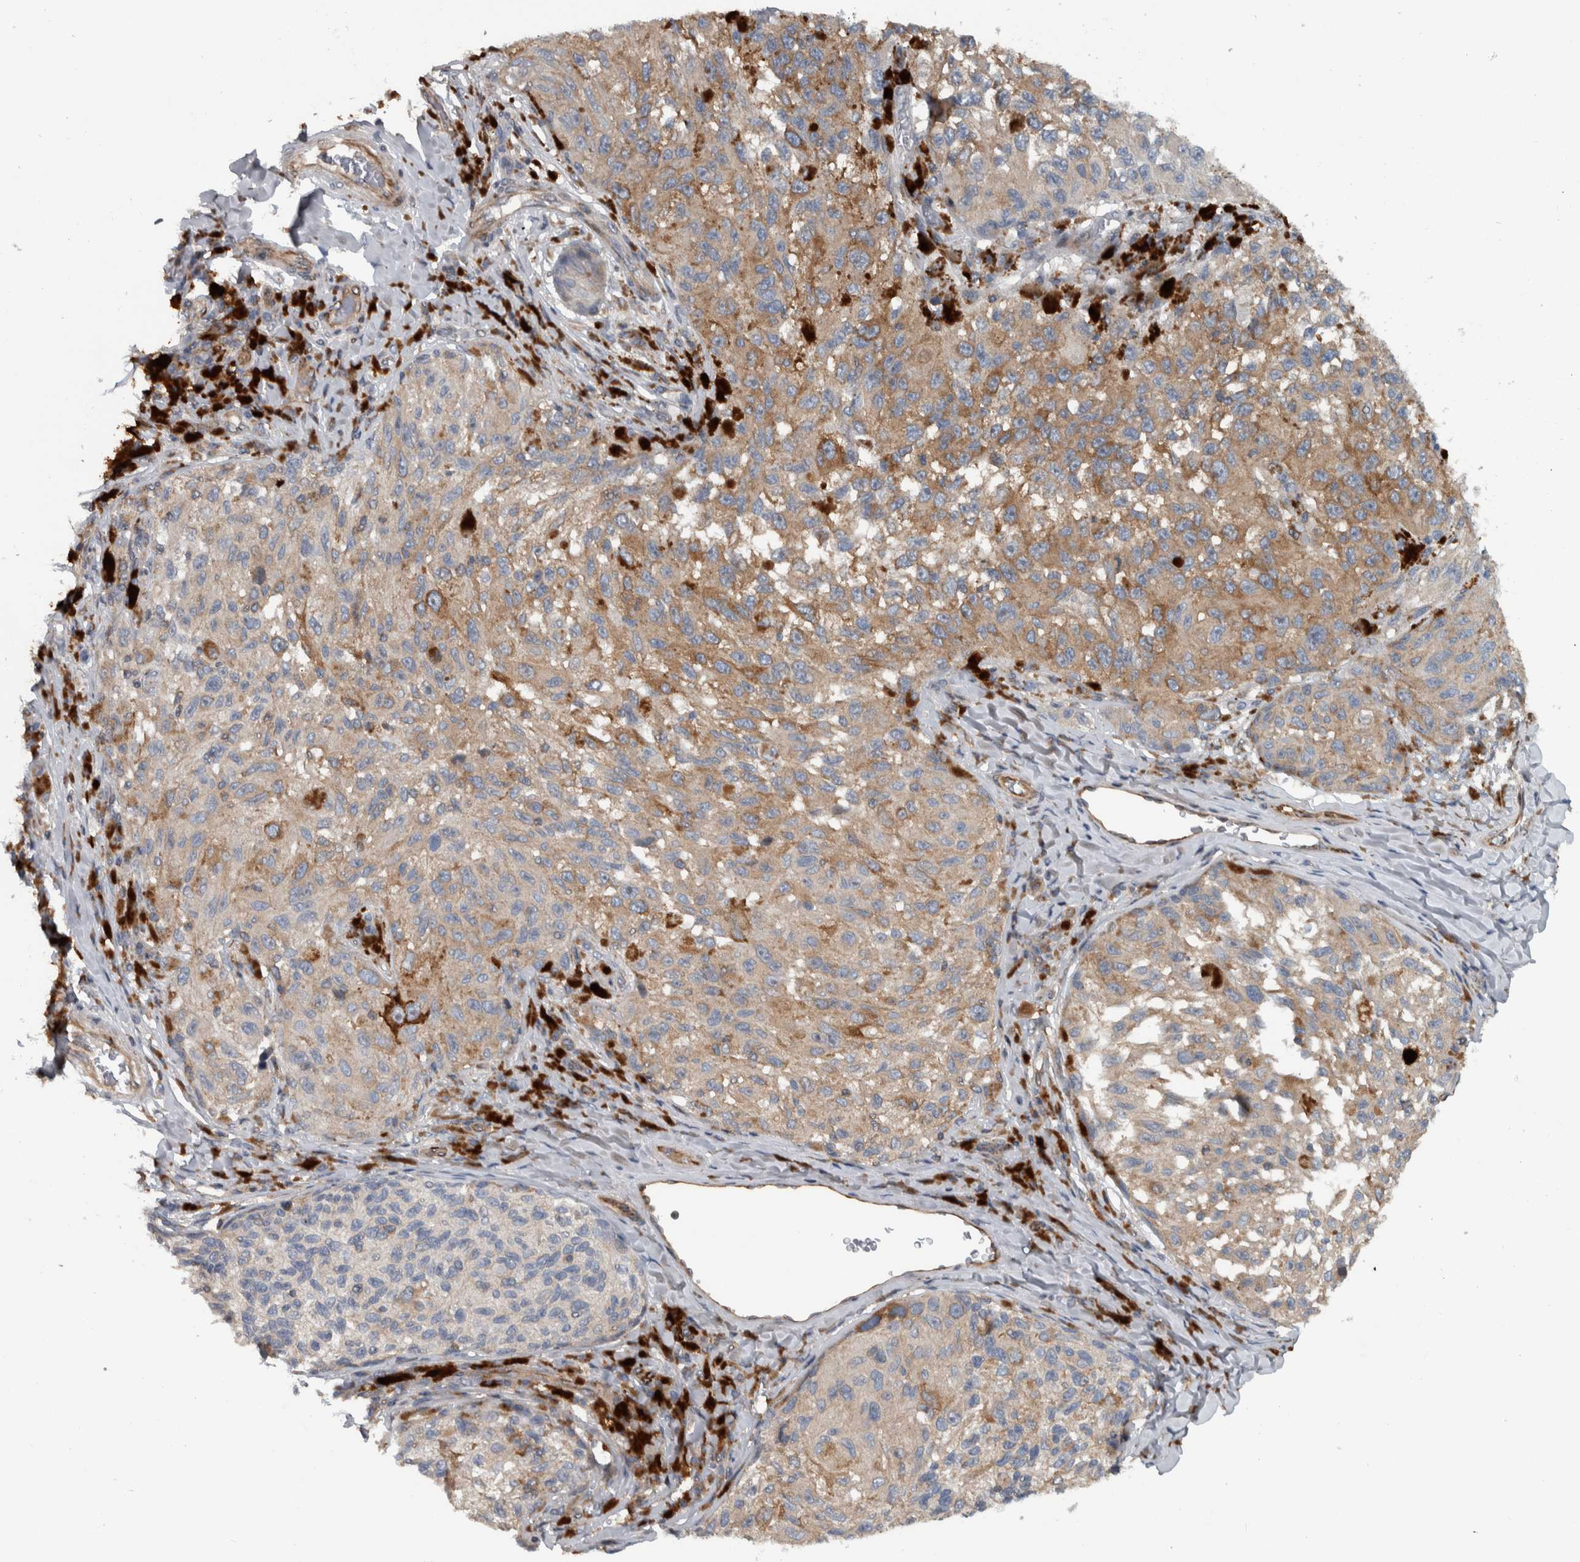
{"staining": {"intensity": "weak", "quantity": ">75%", "location": "cytoplasmic/membranous"}, "tissue": "melanoma", "cell_type": "Tumor cells", "image_type": "cancer", "snomed": [{"axis": "morphology", "description": "Malignant melanoma, NOS"}, {"axis": "topography", "description": "Skin"}], "caption": "Malignant melanoma stained with DAB (3,3'-diaminobenzidine) immunohistochemistry displays low levels of weak cytoplasmic/membranous positivity in approximately >75% of tumor cells.", "gene": "BAIAP2L1", "patient": {"sex": "female", "age": 73}}